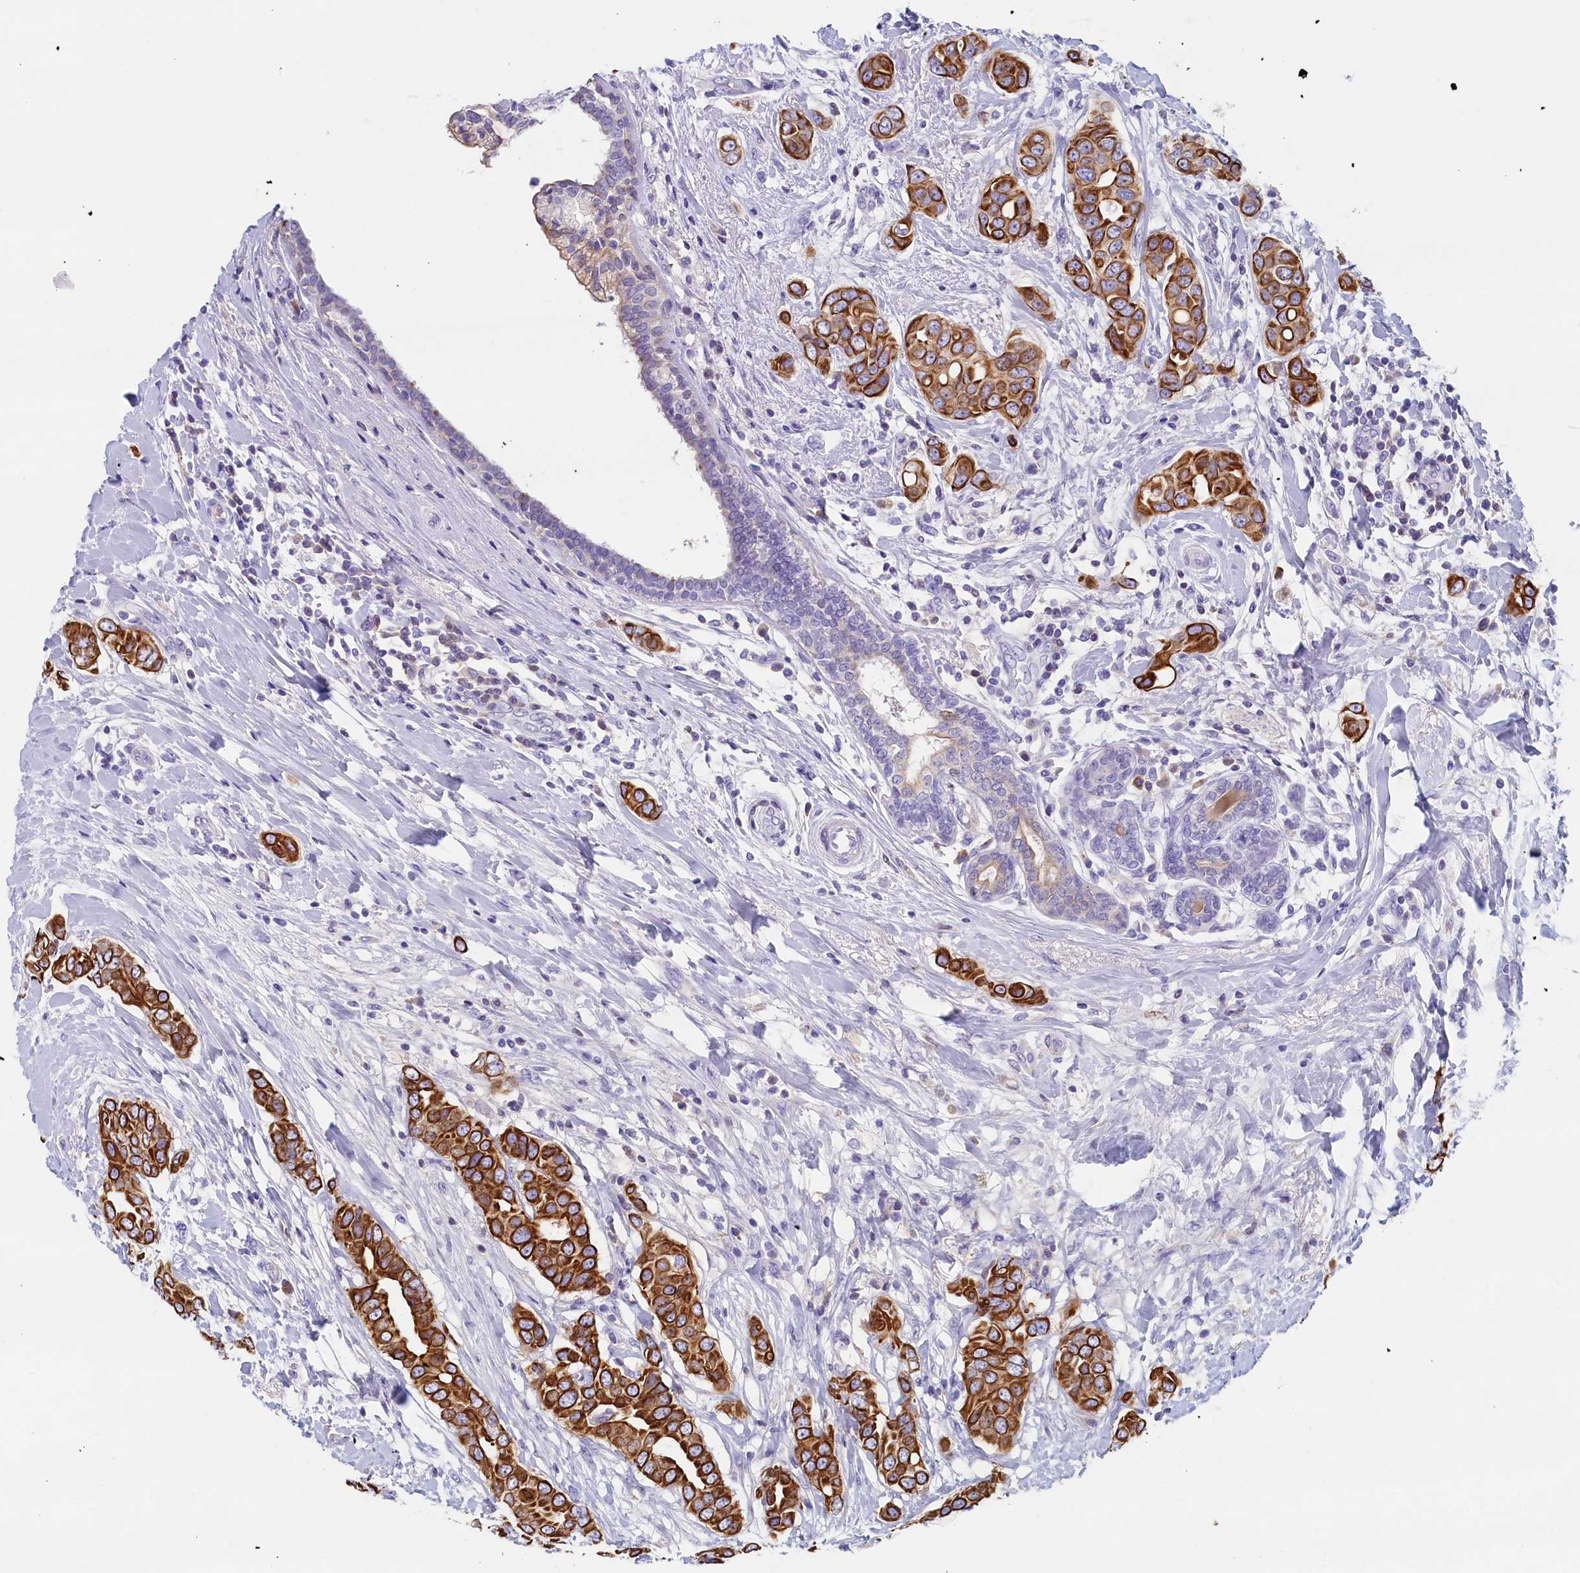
{"staining": {"intensity": "strong", "quantity": ">75%", "location": "cytoplasmic/membranous"}, "tissue": "breast cancer", "cell_type": "Tumor cells", "image_type": "cancer", "snomed": [{"axis": "morphology", "description": "Lobular carcinoma"}, {"axis": "topography", "description": "Breast"}], "caption": "A histopathology image showing strong cytoplasmic/membranous staining in approximately >75% of tumor cells in breast cancer, as visualized by brown immunohistochemical staining.", "gene": "GUCA1C", "patient": {"sex": "female", "age": 51}}